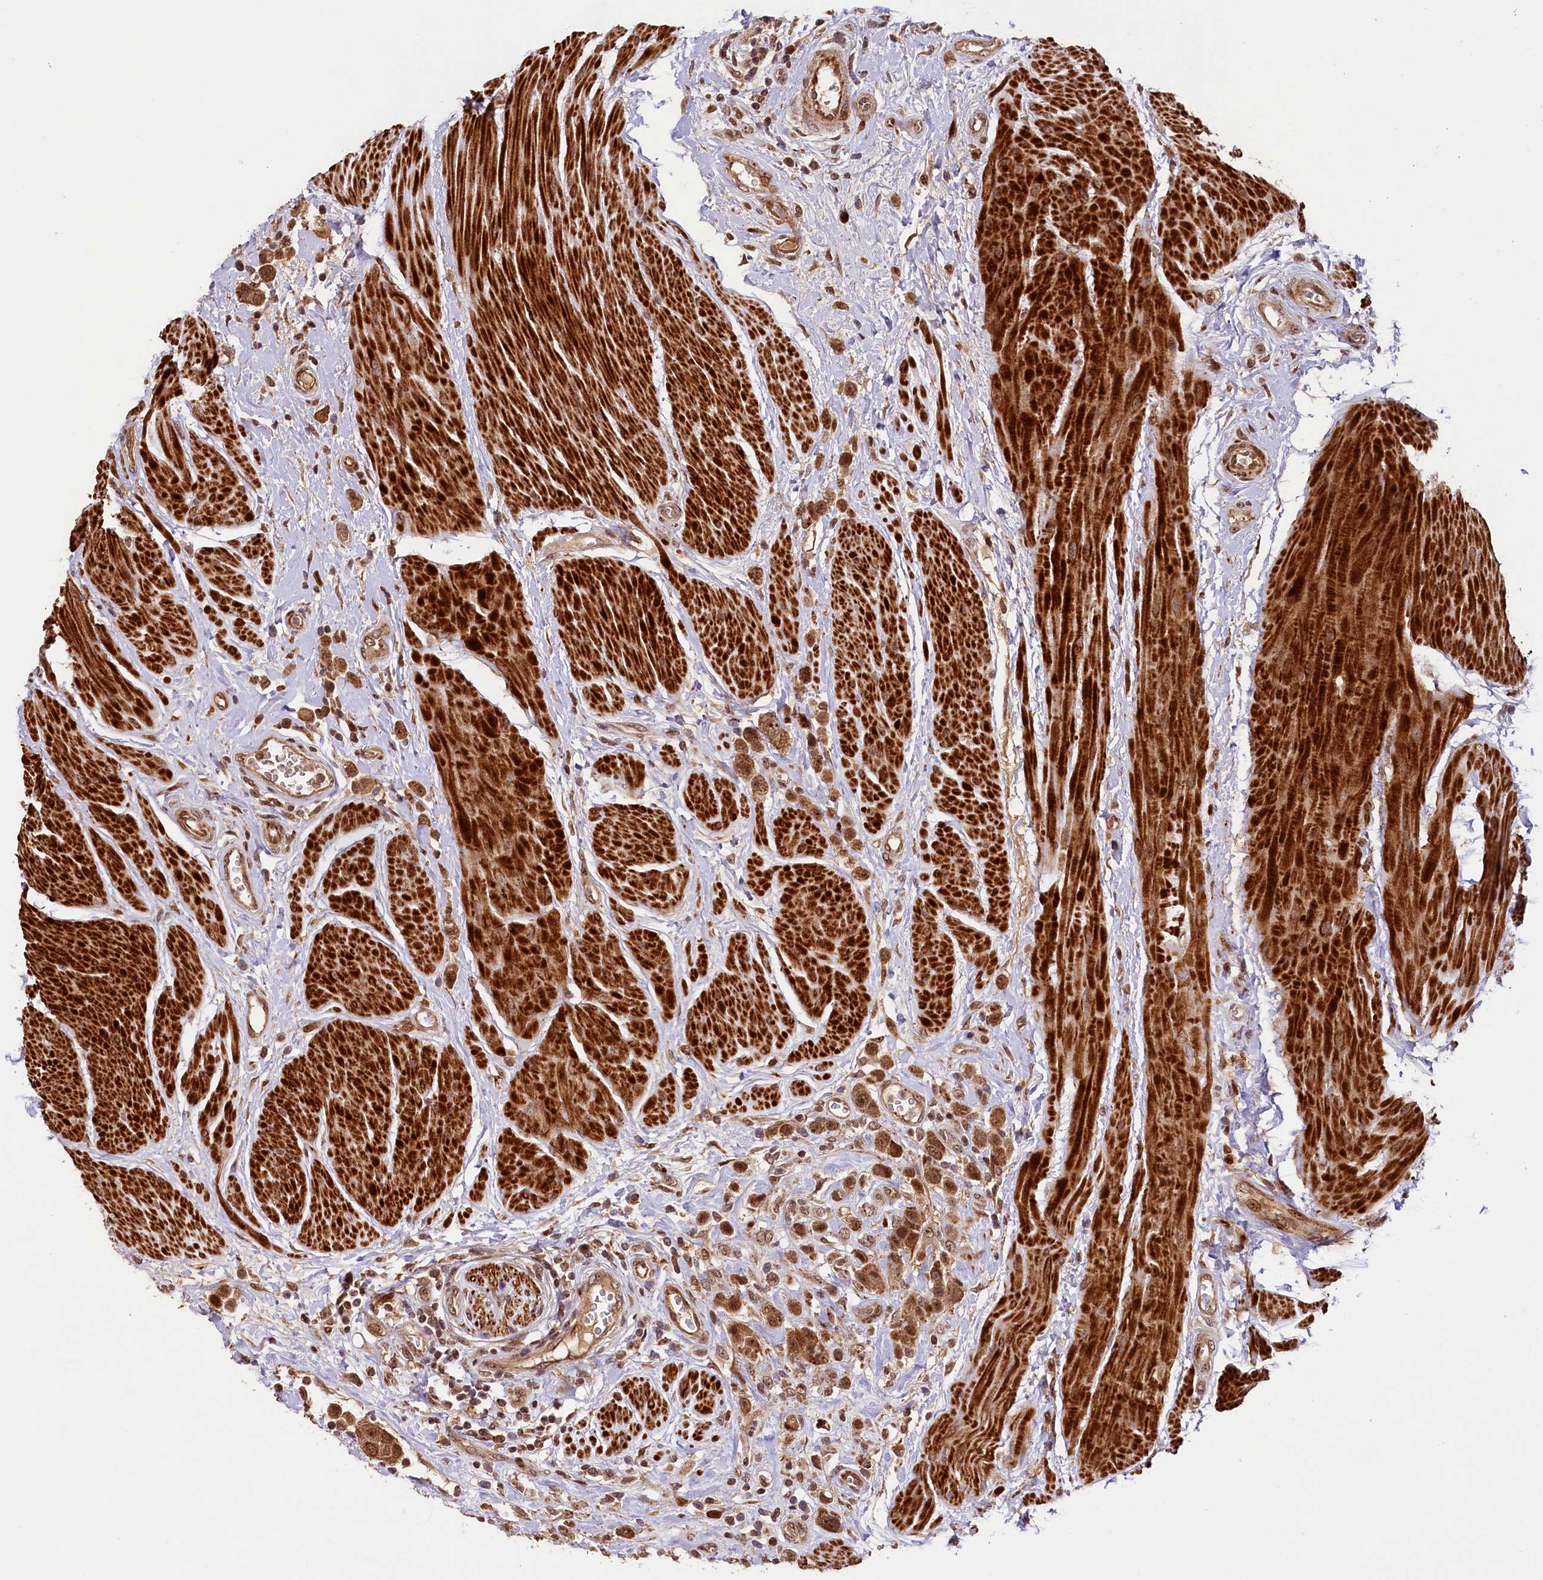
{"staining": {"intensity": "moderate", "quantity": ">75%", "location": "cytoplasmic/membranous,nuclear"}, "tissue": "urothelial cancer", "cell_type": "Tumor cells", "image_type": "cancer", "snomed": [{"axis": "morphology", "description": "Urothelial carcinoma, High grade"}, {"axis": "topography", "description": "Urinary bladder"}], "caption": "IHC staining of urothelial carcinoma (high-grade), which shows medium levels of moderate cytoplasmic/membranous and nuclear staining in approximately >75% of tumor cells indicating moderate cytoplasmic/membranous and nuclear protein positivity. The staining was performed using DAB (3,3'-diaminobenzidine) (brown) for protein detection and nuclei were counterstained in hematoxylin (blue).", "gene": "SHPRH", "patient": {"sex": "male", "age": 50}}